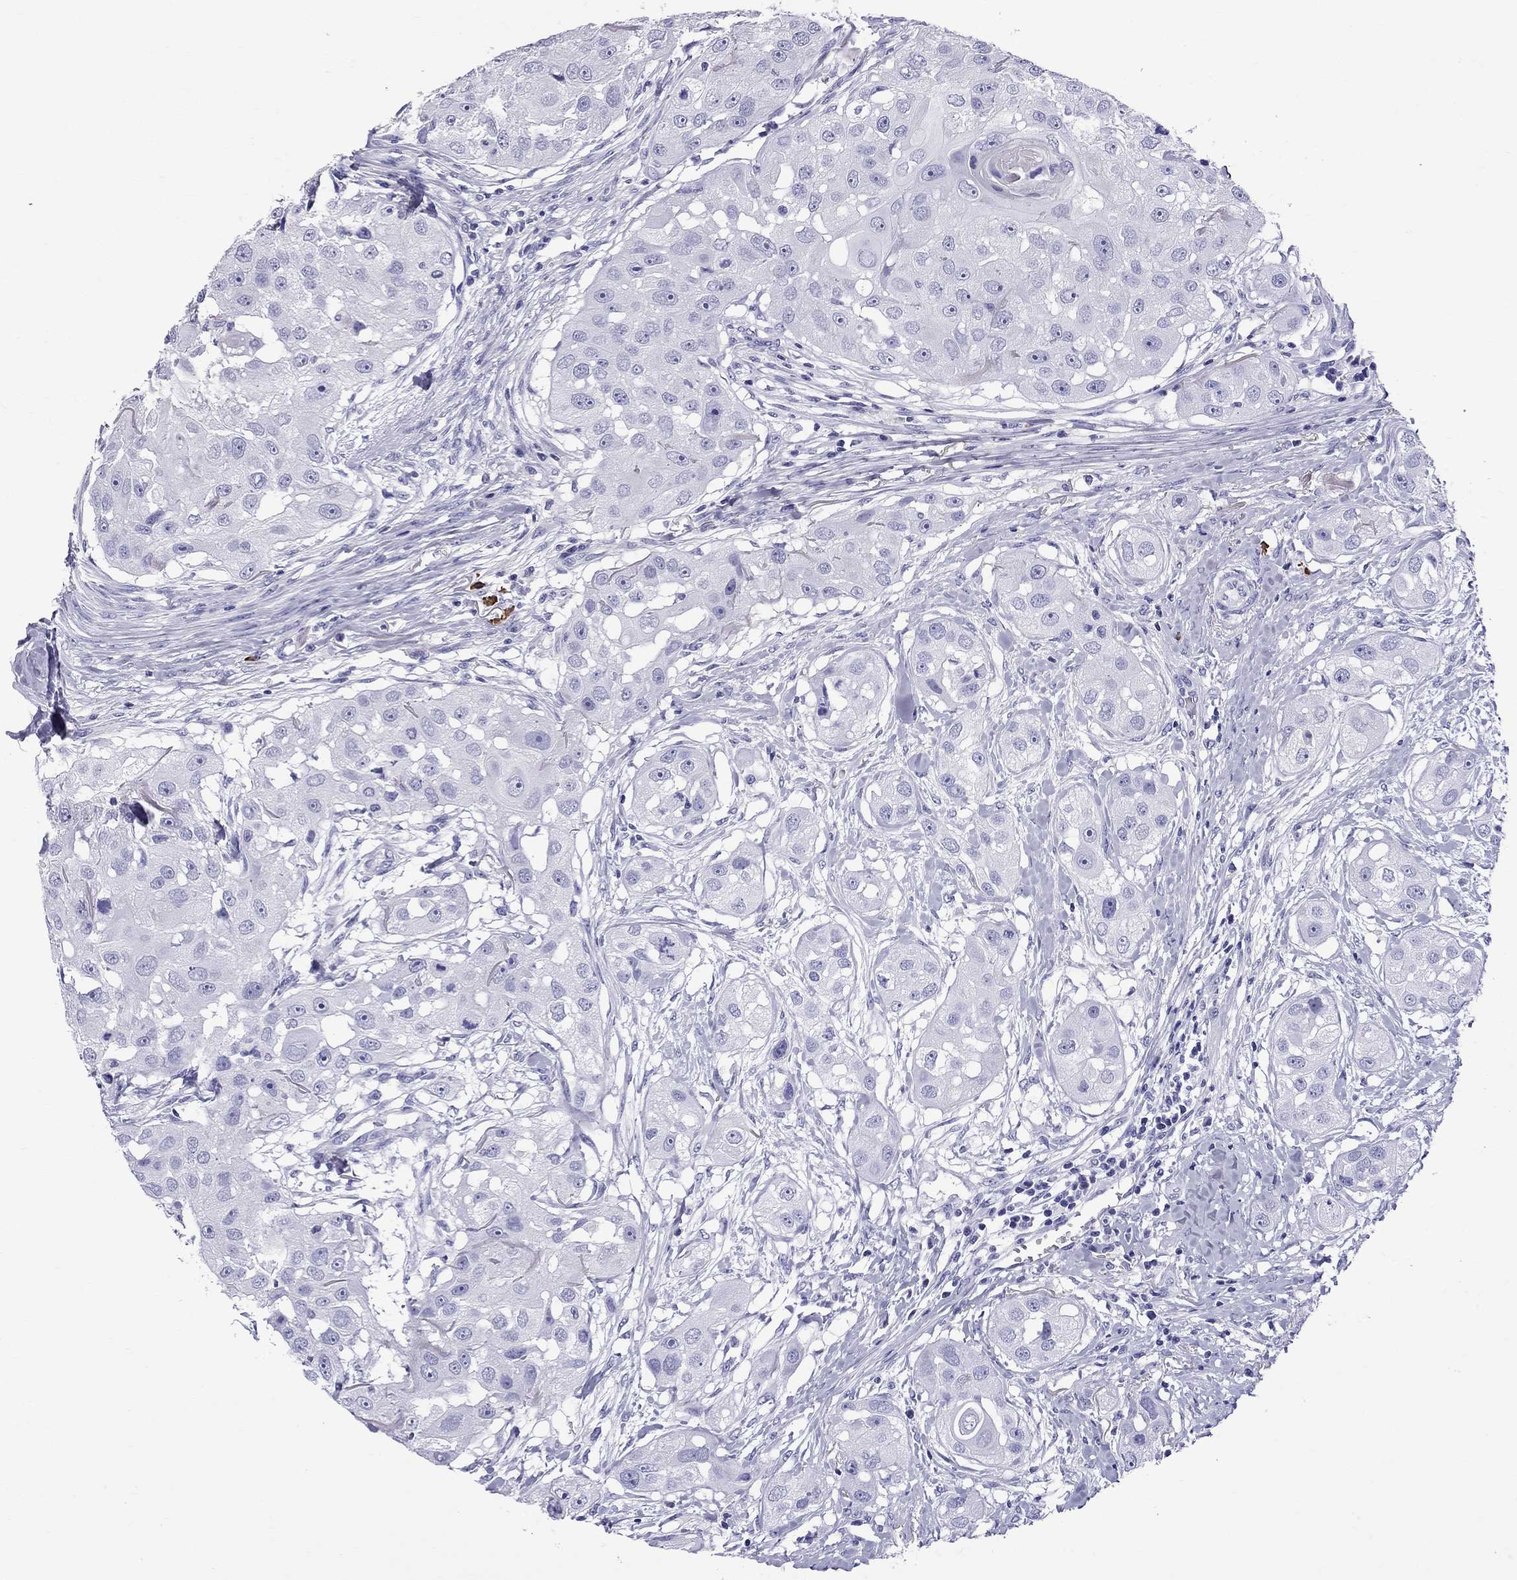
{"staining": {"intensity": "negative", "quantity": "none", "location": "none"}, "tissue": "head and neck cancer", "cell_type": "Tumor cells", "image_type": "cancer", "snomed": [{"axis": "morphology", "description": "Squamous cell carcinoma, NOS"}, {"axis": "topography", "description": "Head-Neck"}], "caption": "IHC of head and neck squamous cell carcinoma shows no positivity in tumor cells. (DAB (3,3'-diaminobenzidine) immunohistochemistry (IHC) with hematoxylin counter stain).", "gene": "SCART1", "patient": {"sex": "male", "age": 51}}